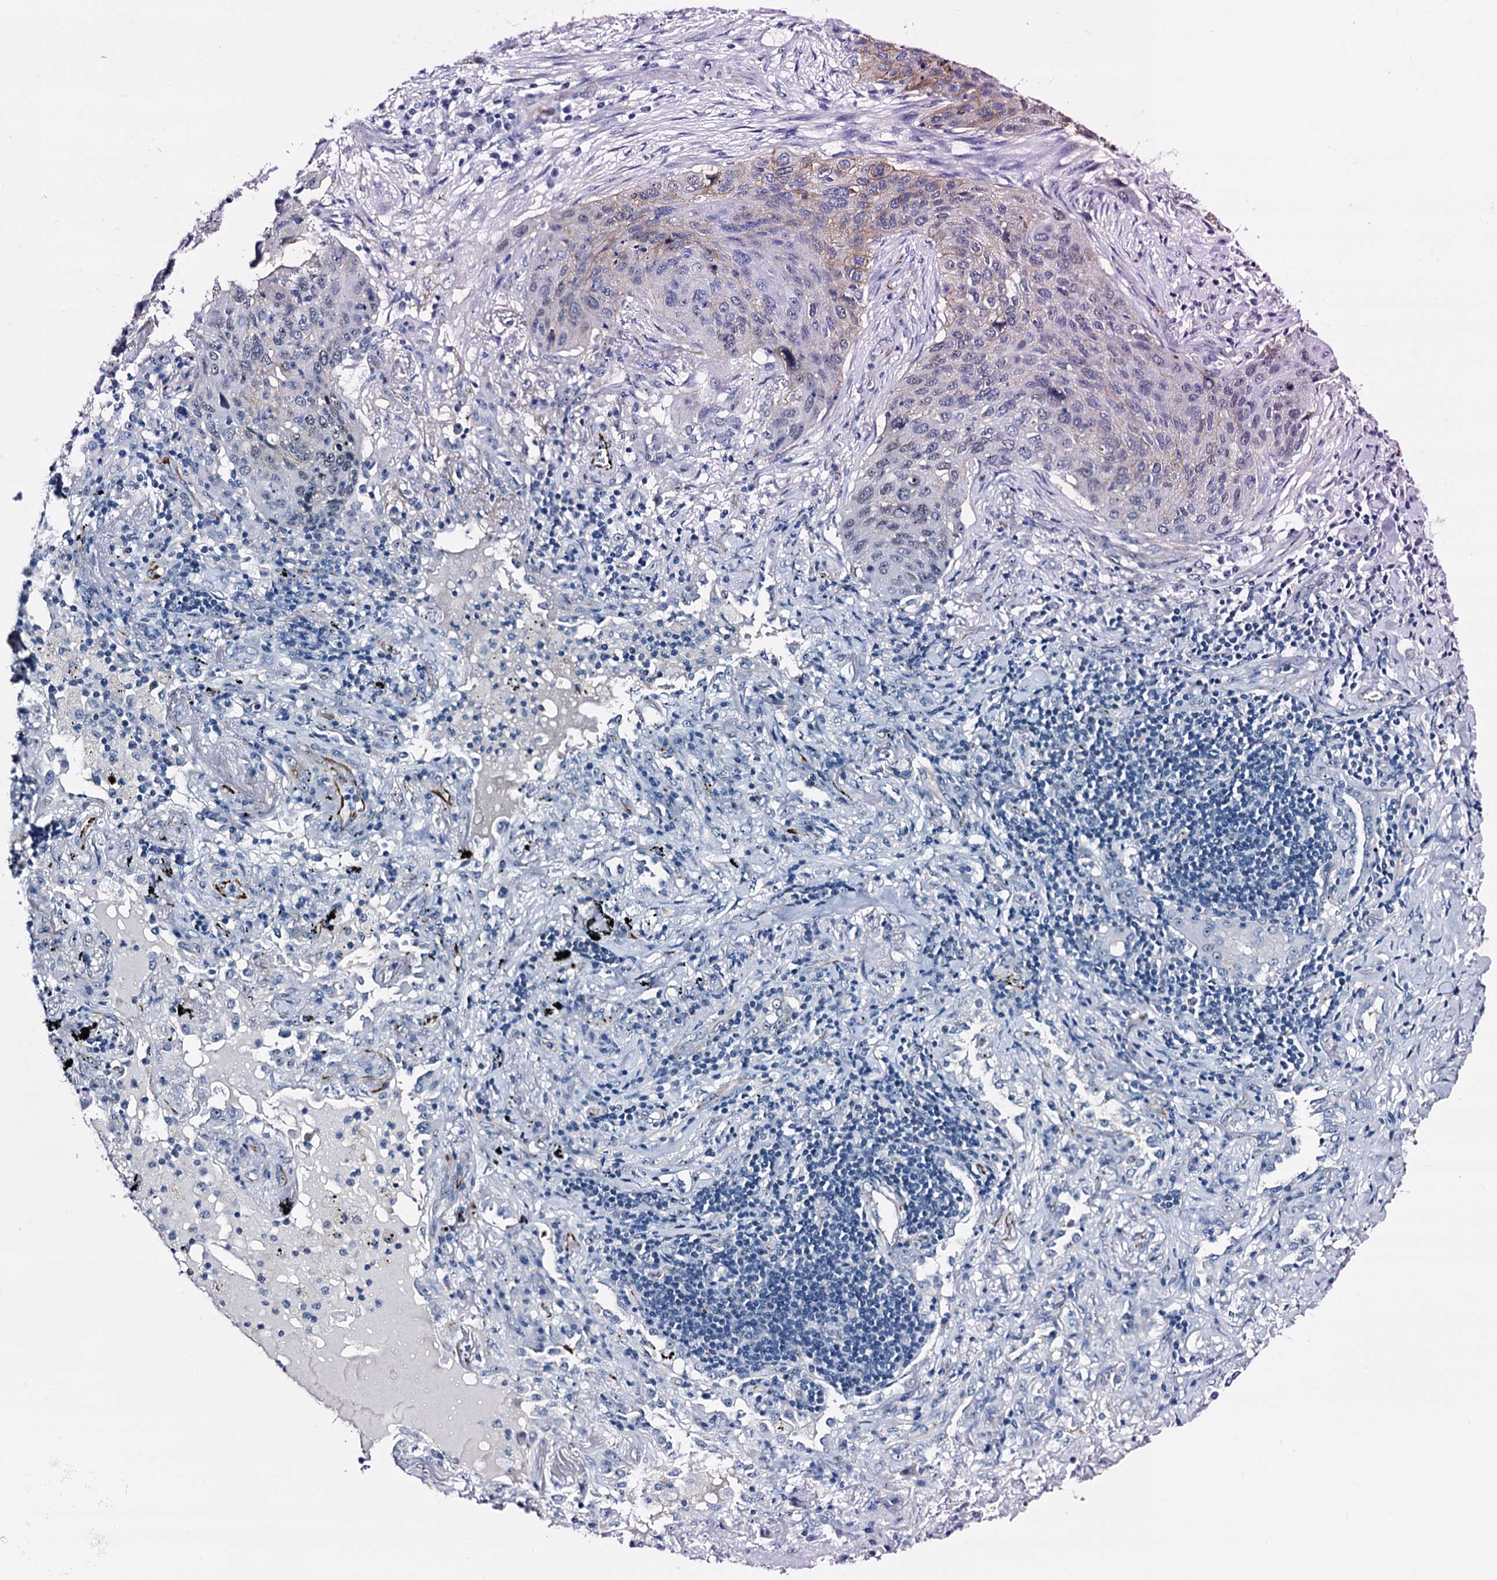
{"staining": {"intensity": "weak", "quantity": "<25%", "location": "cytoplasmic/membranous"}, "tissue": "lung cancer", "cell_type": "Tumor cells", "image_type": "cancer", "snomed": [{"axis": "morphology", "description": "Squamous cell carcinoma, NOS"}, {"axis": "topography", "description": "Lung"}], "caption": "Tumor cells show no significant expression in lung cancer (squamous cell carcinoma). (Stains: DAB IHC with hematoxylin counter stain, Microscopy: brightfield microscopy at high magnification).", "gene": "EMG1", "patient": {"sex": "female", "age": 63}}